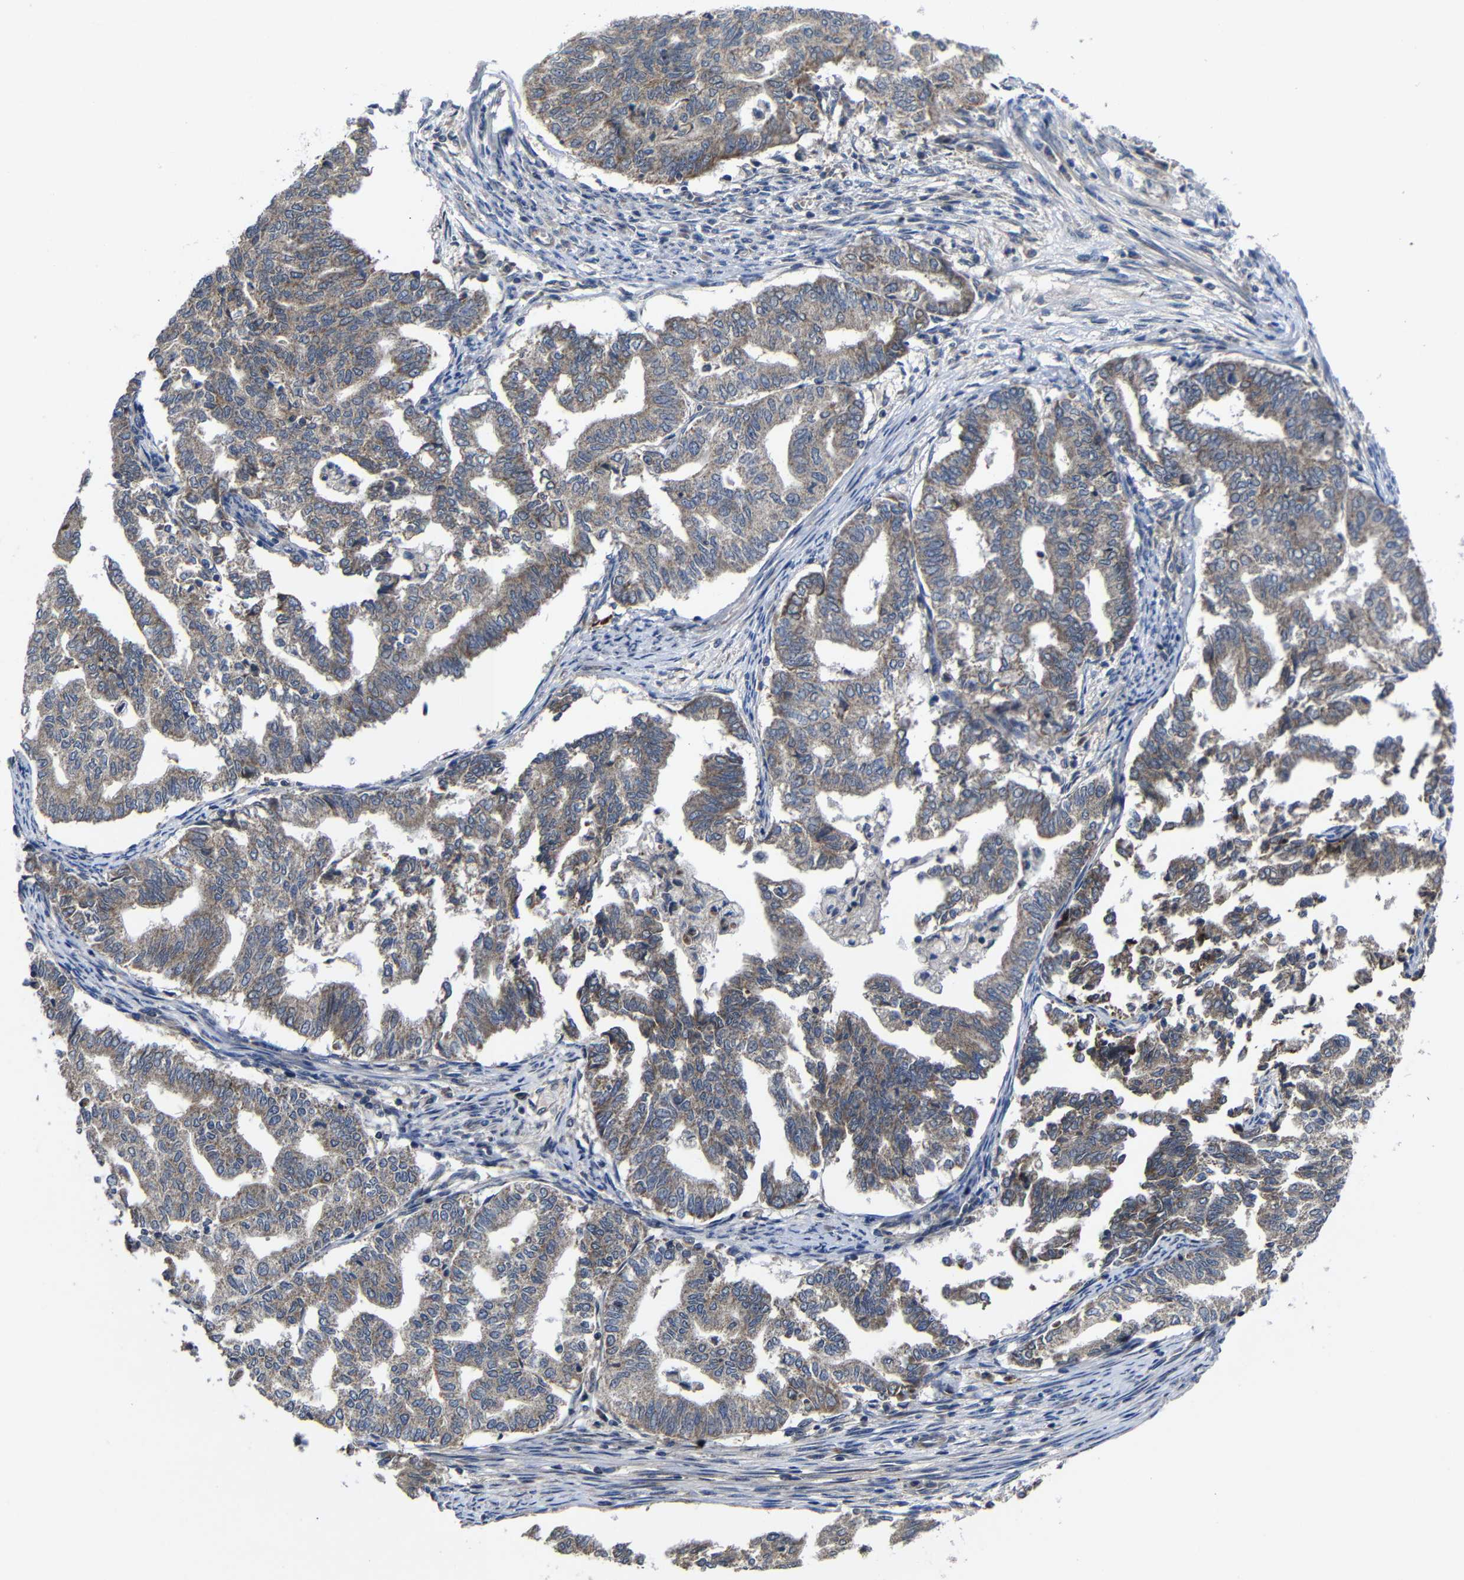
{"staining": {"intensity": "moderate", "quantity": ">75%", "location": "cytoplasmic/membranous"}, "tissue": "endometrial cancer", "cell_type": "Tumor cells", "image_type": "cancer", "snomed": [{"axis": "morphology", "description": "Adenocarcinoma, NOS"}, {"axis": "topography", "description": "Endometrium"}], "caption": "Immunohistochemical staining of endometrial adenocarcinoma exhibits medium levels of moderate cytoplasmic/membranous protein expression in approximately >75% of tumor cells. (DAB (3,3'-diaminobenzidine) IHC, brown staining for protein, blue staining for nuclei).", "gene": "LPAR5", "patient": {"sex": "female", "age": 79}}